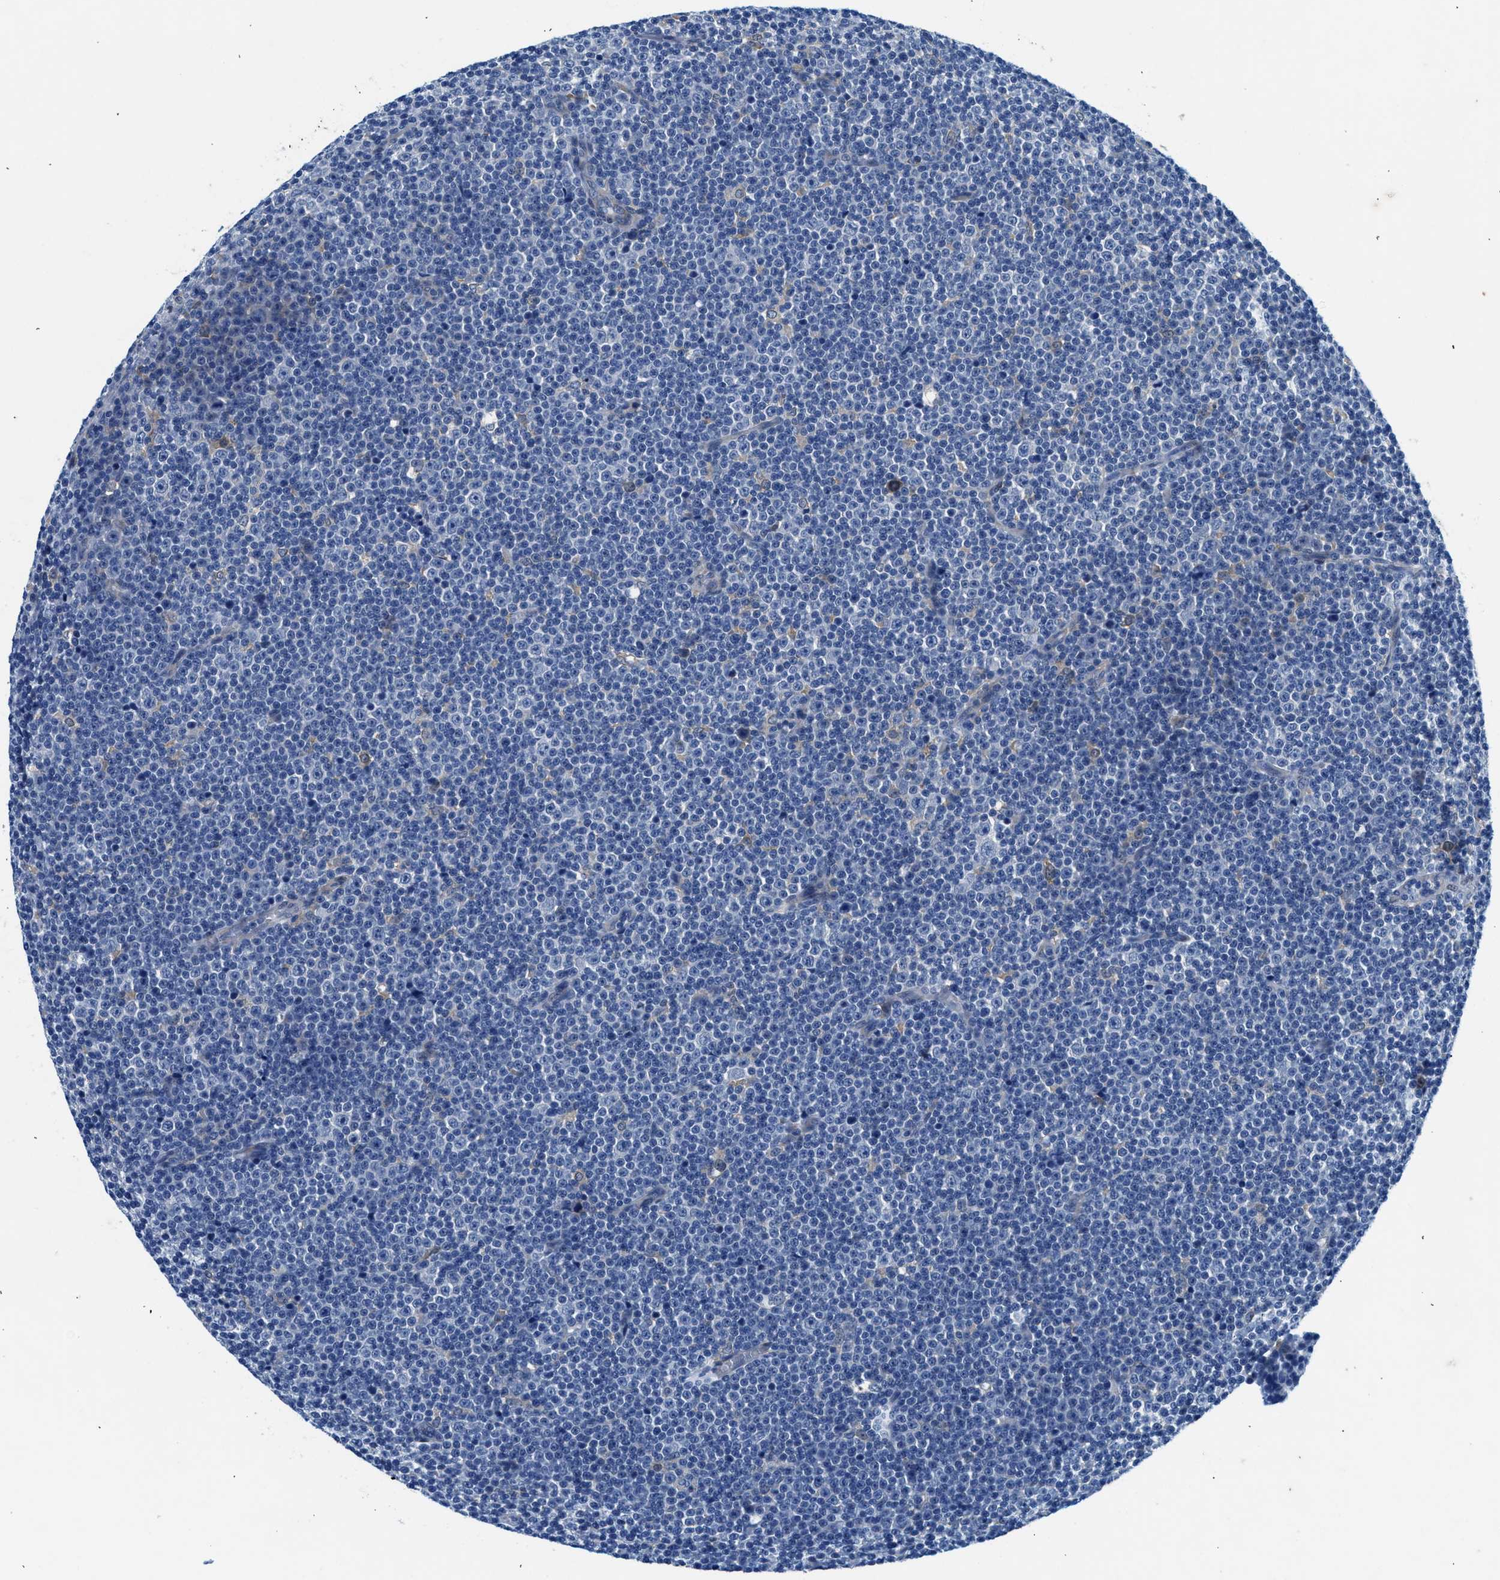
{"staining": {"intensity": "negative", "quantity": "none", "location": "none"}, "tissue": "lymphoma", "cell_type": "Tumor cells", "image_type": "cancer", "snomed": [{"axis": "morphology", "description": "Malignant lymphoma, non-Hodgkin's type, Low grade"}, {"axis": "topography", "description": "Lymph node"}], "caption": "Human low-grade malignant lymphoma, non-Hodgkin's type stained for a protein using IHC shows no expression in tumor cells.", "gene": "COPS2", "patient": {"sex": "female", "age": 67}}